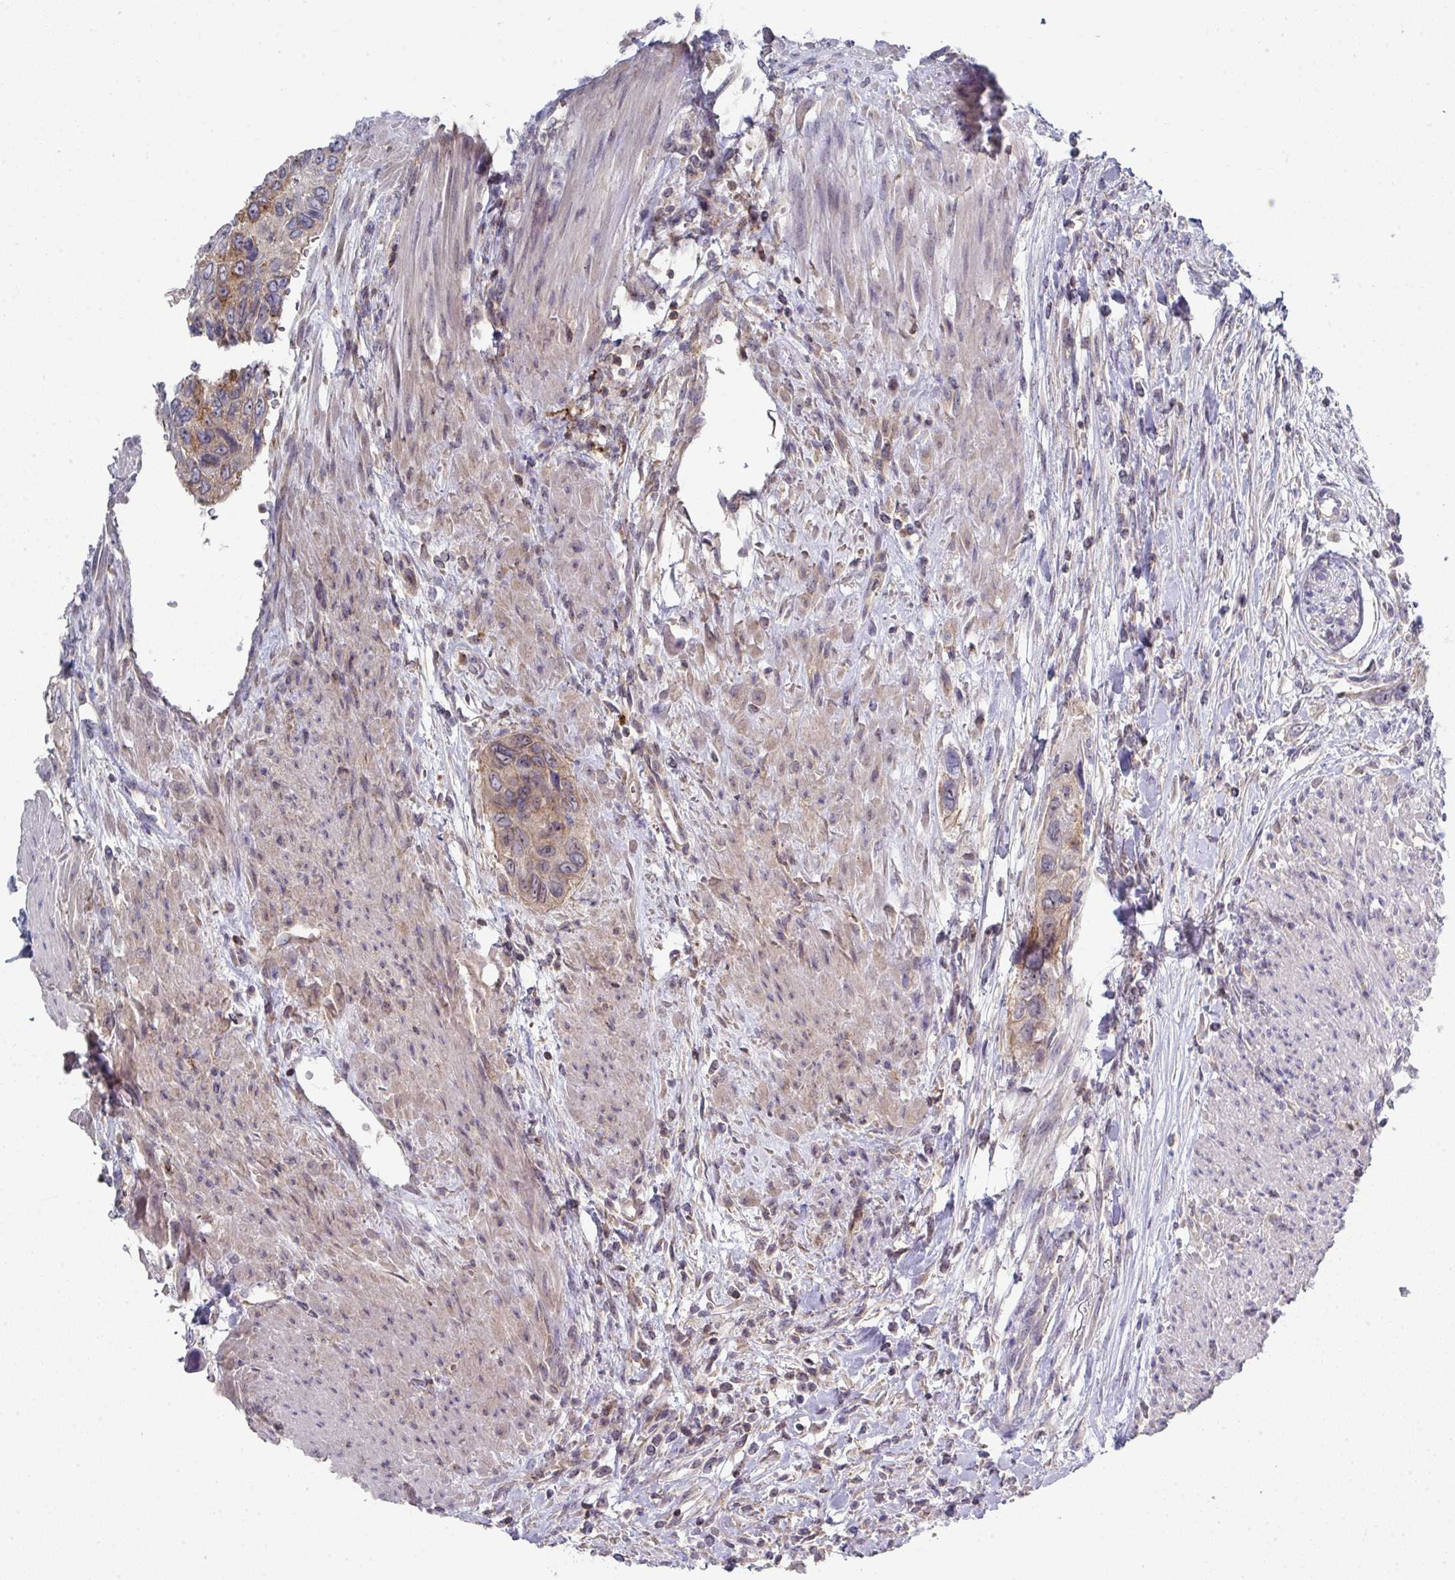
{"staining": {"intensity": "moderate", "quantity": "25%-75%", "location": "cytoplasmic/membranous"}, "tissue": "urothelial cancer", "cell_type": "Tumor cells", "image_type": "cancer", "snomed": [{"axis": "morphology", "description": "Urothelial carcinoma, High grade"}, {"axis": "topography", "description": "Urinary bladder"}], "caption": "Tumor cells demonstrate moderate cytoplasmic/membranous staining in approximately 25%-75% of cells in urothelial cancer.", "gene": "DCAF12L2", "patient": {"sex": "female", "age": 60}}